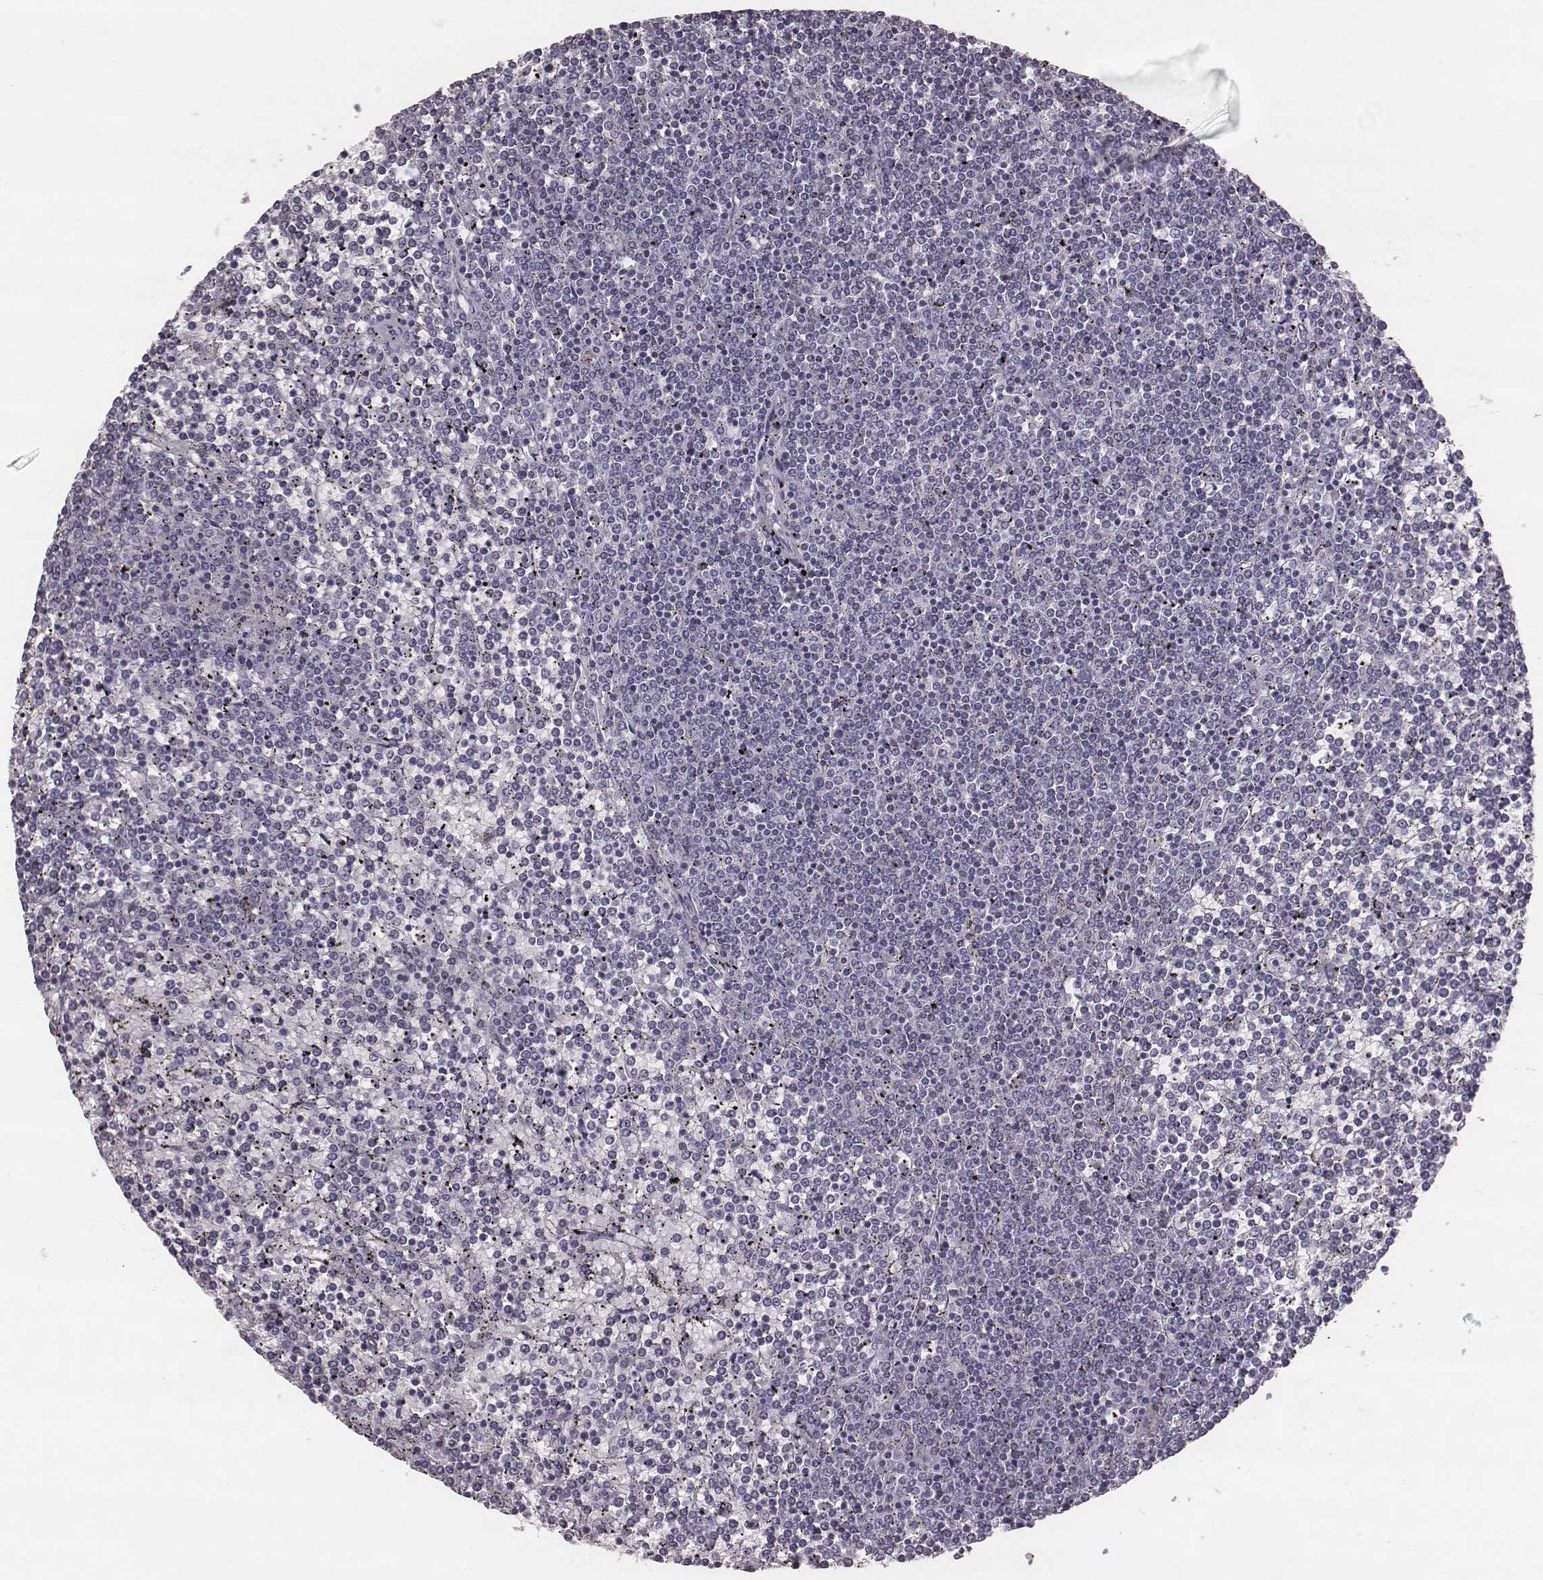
{"staining": {"intensity": "negative", "quantity": "none", "location": "none"}, "tissue": "lymphoma", "cell_type": "Tumor cells", "image_type": "cancer", "snomed": [{"axis": "morphology", "description": "Malignant lymphoma, non-Hodgkin's type, Low grade"}, {"axis": "topography", "description": "Spleen"}], "caption": "Immunohistochemical staining of human lymphoma shows no significant staining in tumor cells. (DAB immunohistochemistry visualized using brightfield microscopy, high magnification).", "gene": "KRT74", "patient": {"sex": "female", "age": 19}}